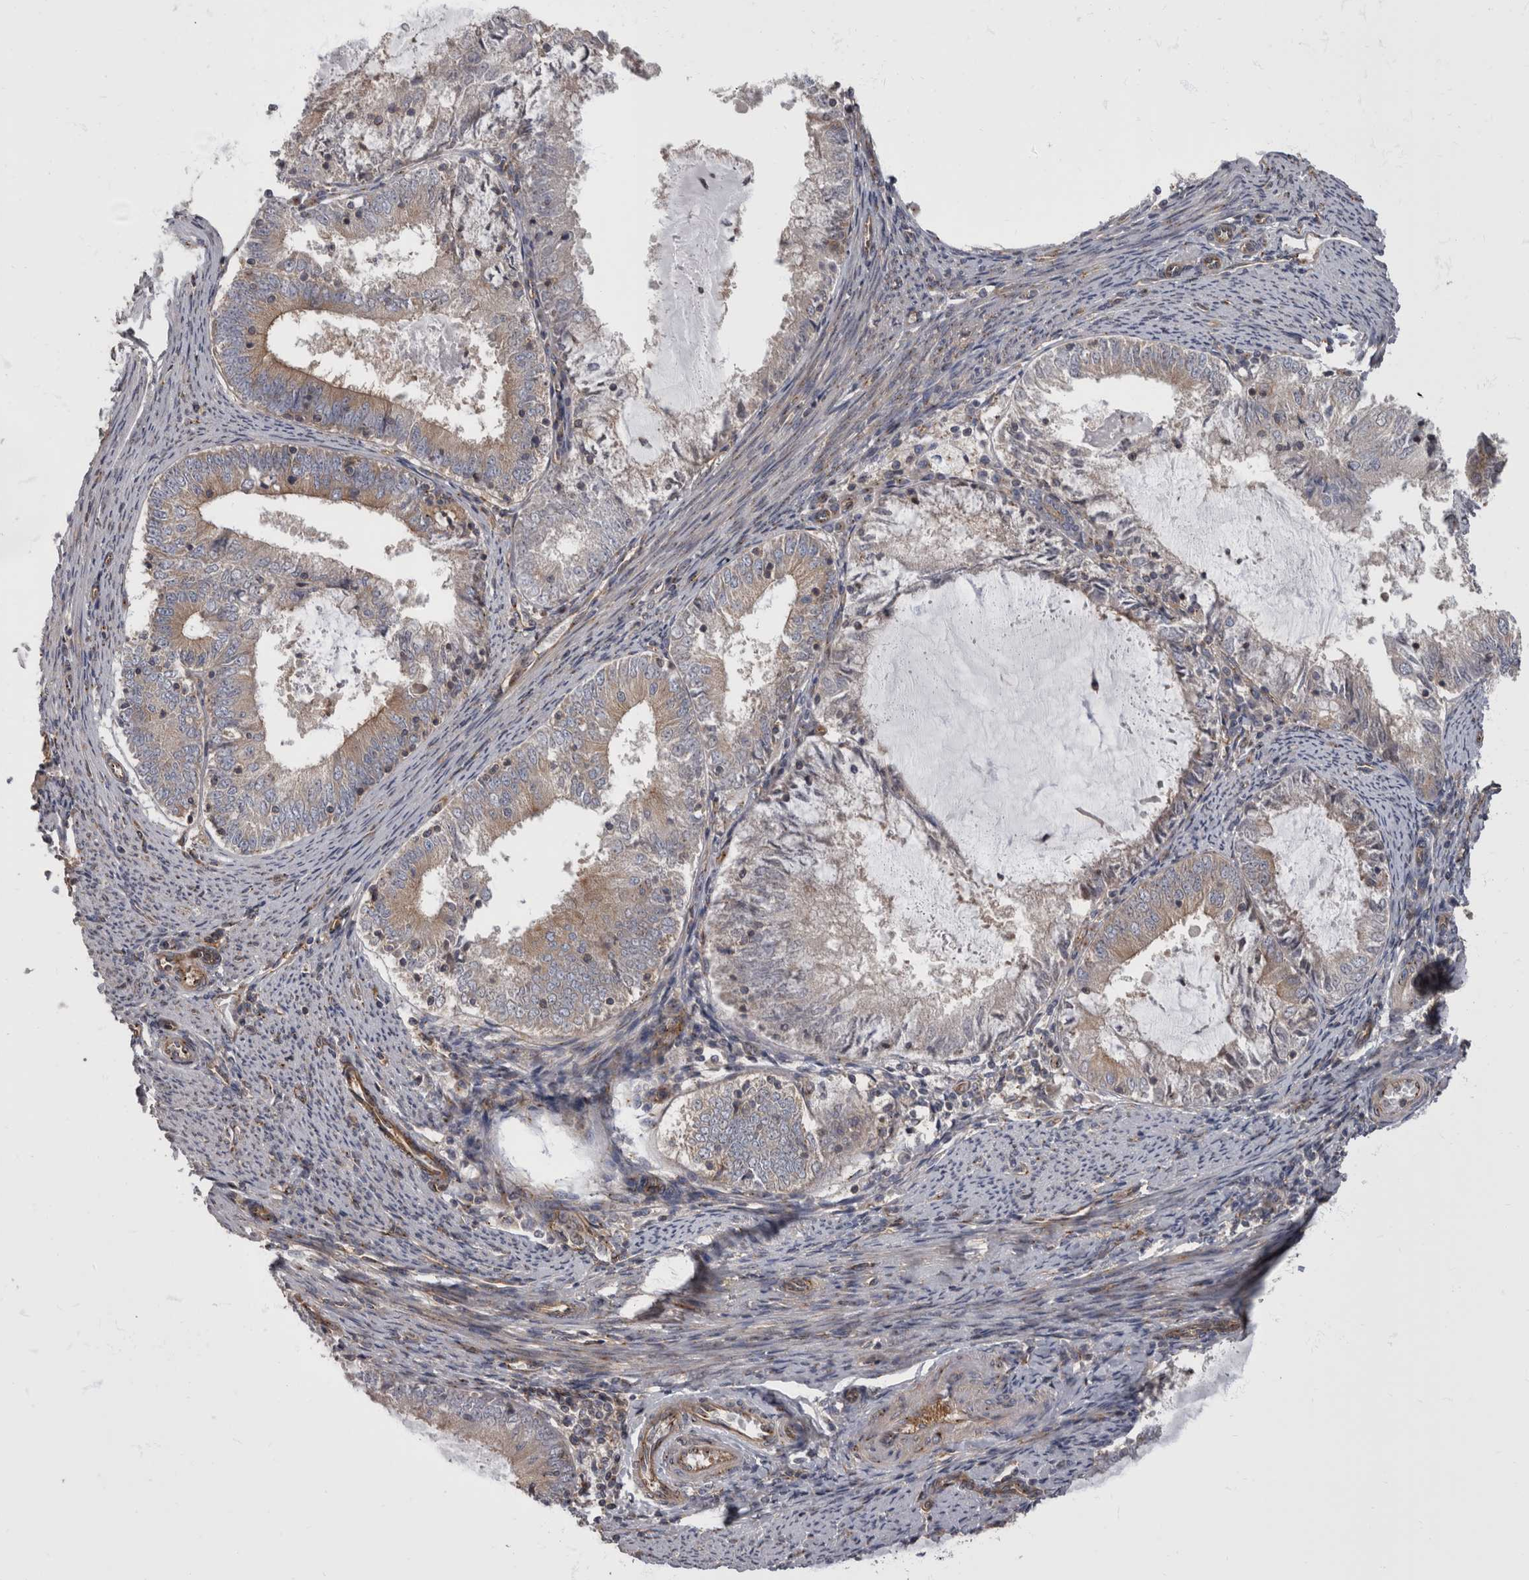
{"staining": {"intensity": "weak", "quantity": "<25%", "location": "cytoplasmic/membranous"}, "tissue": "endometrial cancer", "cell_type": "Tumor cells", "image_type": "cancer", "snomed": [{"axis": "morphology", "description": "Adenocarcinoma, NOS"}, {"axis": "topography", "description": "Endometrium"}], "caption": "DAB immunohistochemical staining of endometrial cancer (adenocarcinoma) shows no significant positivity in tumor cells.", "gene": "HOOK3", "patient": {"sex": "female", "age": 57}}